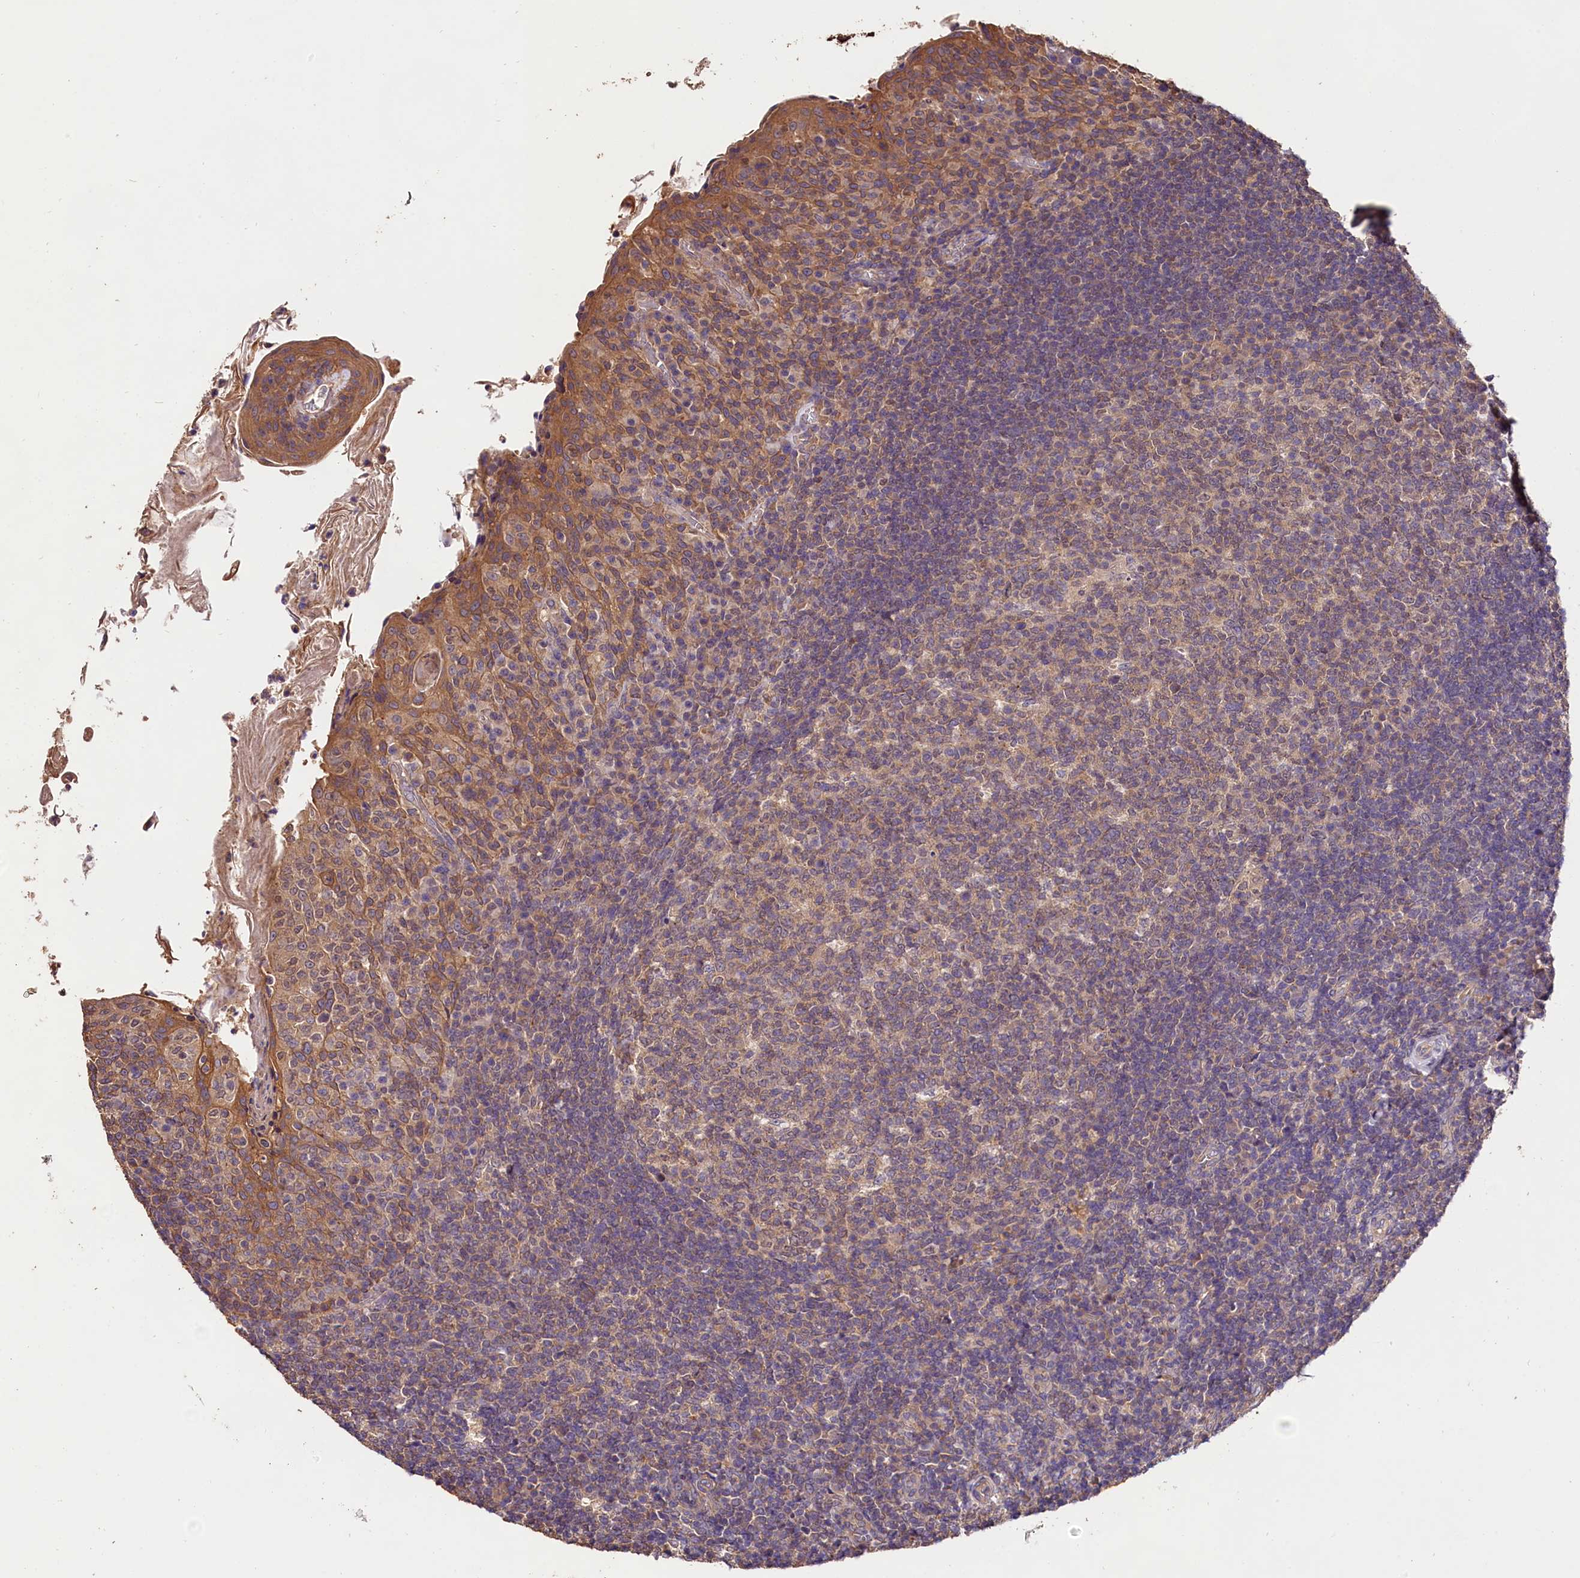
{"staining": {"intensity": "weak", "quantity": "<25%", "location": "cytoplasmic/membranous"}, "tissue": "tonsil", "cell_type": "Germinal center cells", "image_type": "normal", "snomed": [{"axis": "morphology", "description": "Normal tissue, NOS"}, {"axis": "topography", "description": "Tonsil"}], "caption": "High magnification brightfield microscopy of normal tonsil stained with DAB (brown) and counterstained with hematoxylin (blue): germinal center cells show no significant expression.", "gene": "OAS3", "patient": {"sex": "female", "age": 10}}